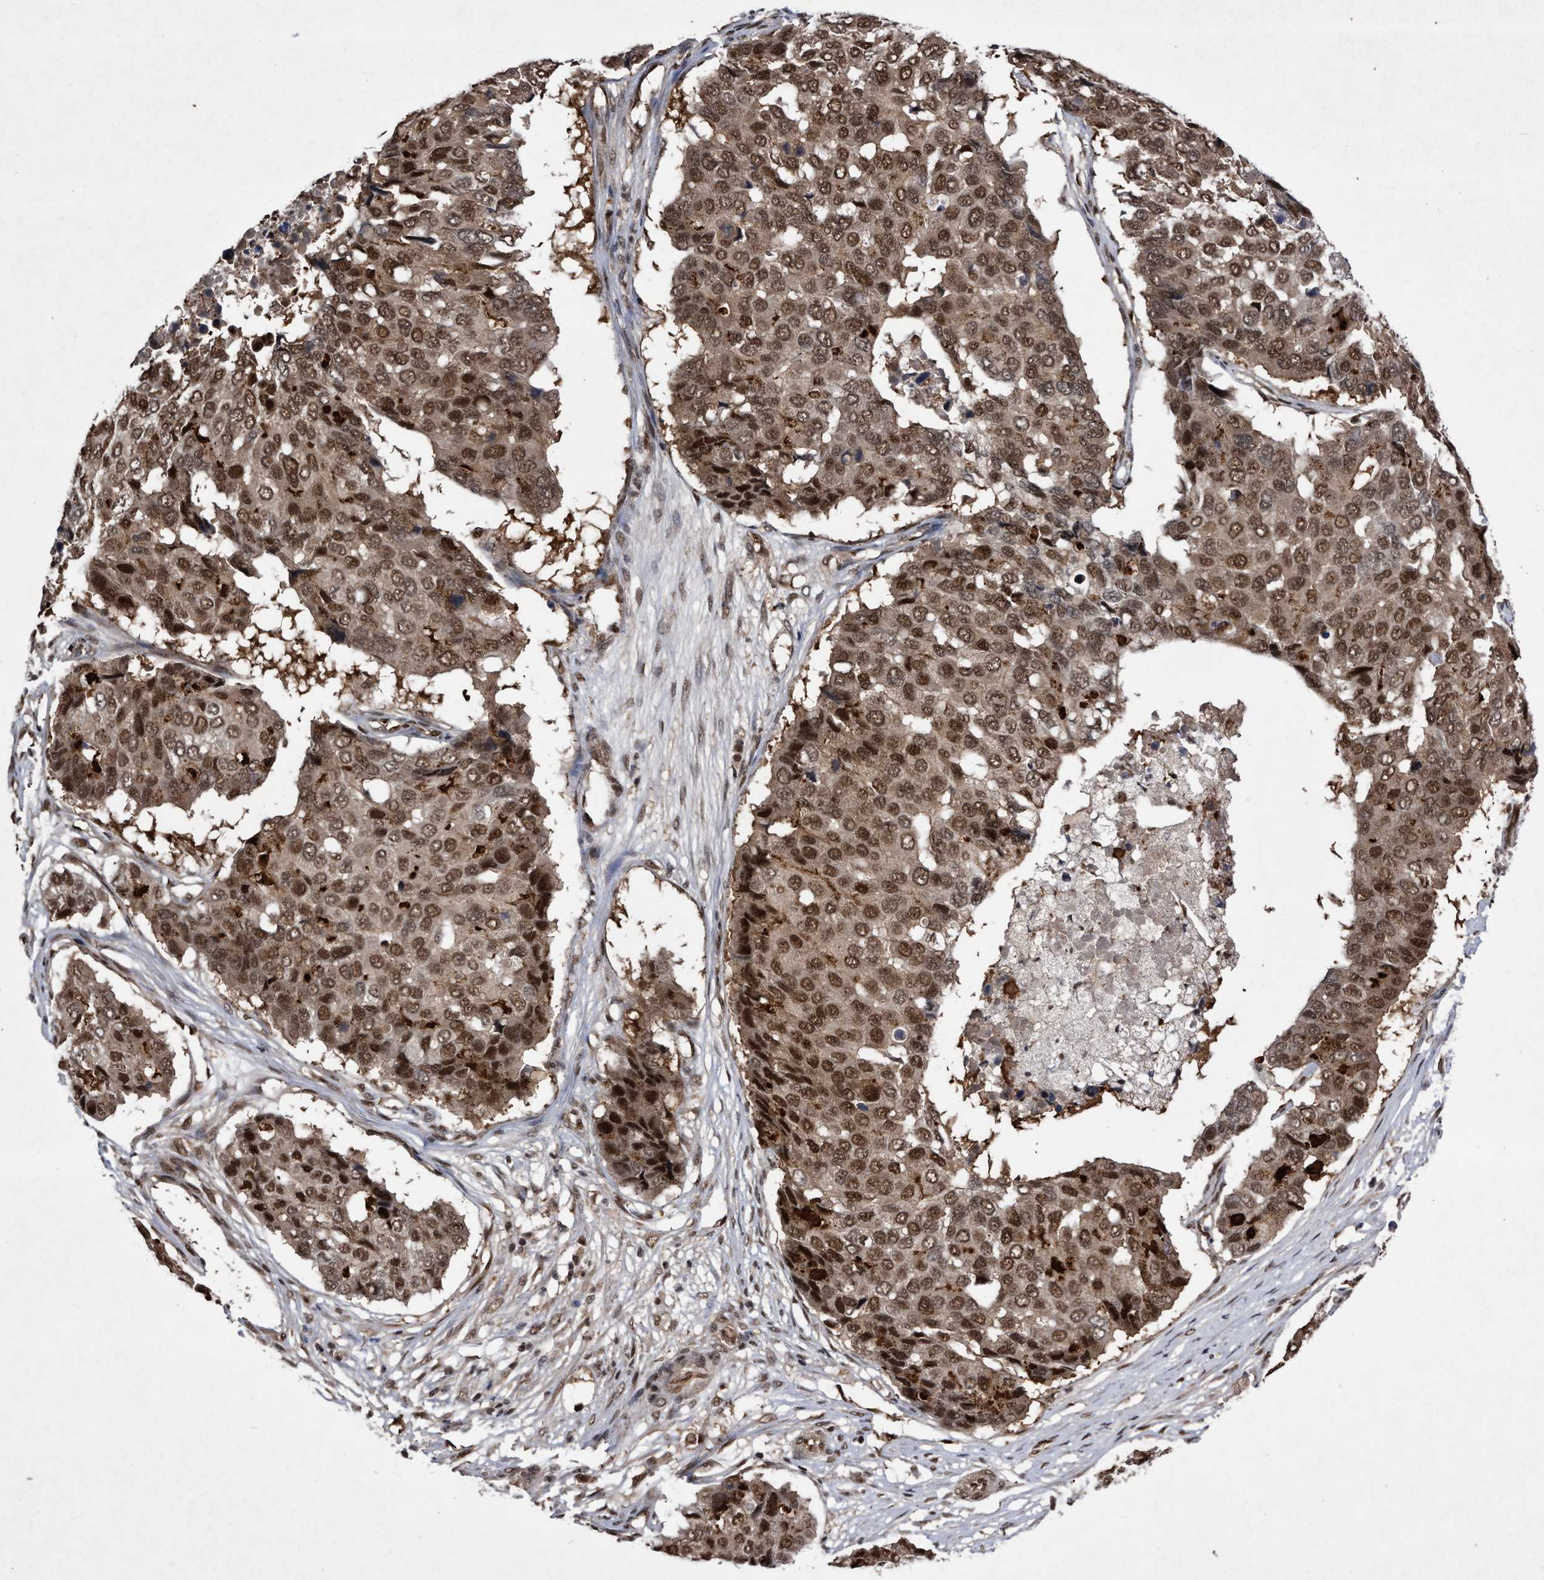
{"staining": {"intensity": "moderate", "quantity": ">75%", "location": "cytoplasmic/membranous,nuclear"}, "tissue": "pancreatic cancer", "cell_type": "Tumor cells", "image_type": "cancer", "snomed": [{"axis": "morphology", "description": "Adenocarcinoma, NOS"}, {"axis": "topography", "description": "Pancreas"}], "caption": "The photomicrograph shows immunohistochemical staining of pancreatic cancer. There is moderate cytoplasmic/membranous and nuclear staining is seen in approximately >75% of tumor cells.", "gene": "RAD23B", "patient": {"sex": "male", "age": 50}}